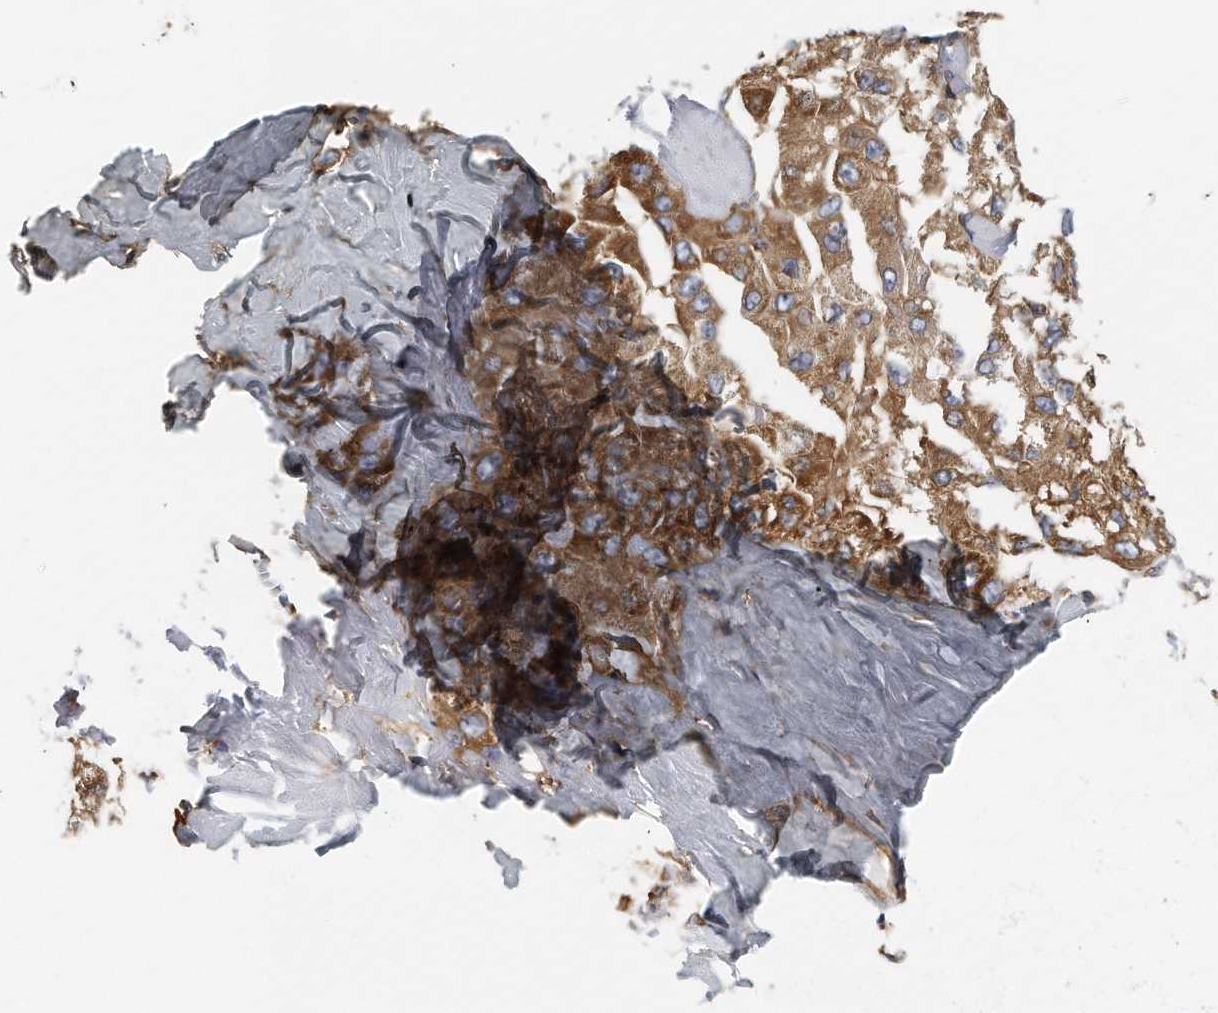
{"staining": {"intensity": "strong", "quantity": "25%-75%", "location": "cytoplasmic/membranous"}, "tissue": "liver cancer", "cell_type": "Tumor cells", "image_type": "cancer", "snomed": [{"axis": "morphology", "description": "Carcinoma, Hepatocellular, NOS"}, {"axis": "topography", "description": "Liver"}], "caption": "Brown immunohistochemical staining in human liver cancer (hepatocellular carcinoma) displays strong cytoplasmic/membranous expression in approximately 25%-75% of tumor cells.", "gene": "EIF3I", "patient": {"sex": "male", "age": 80}}